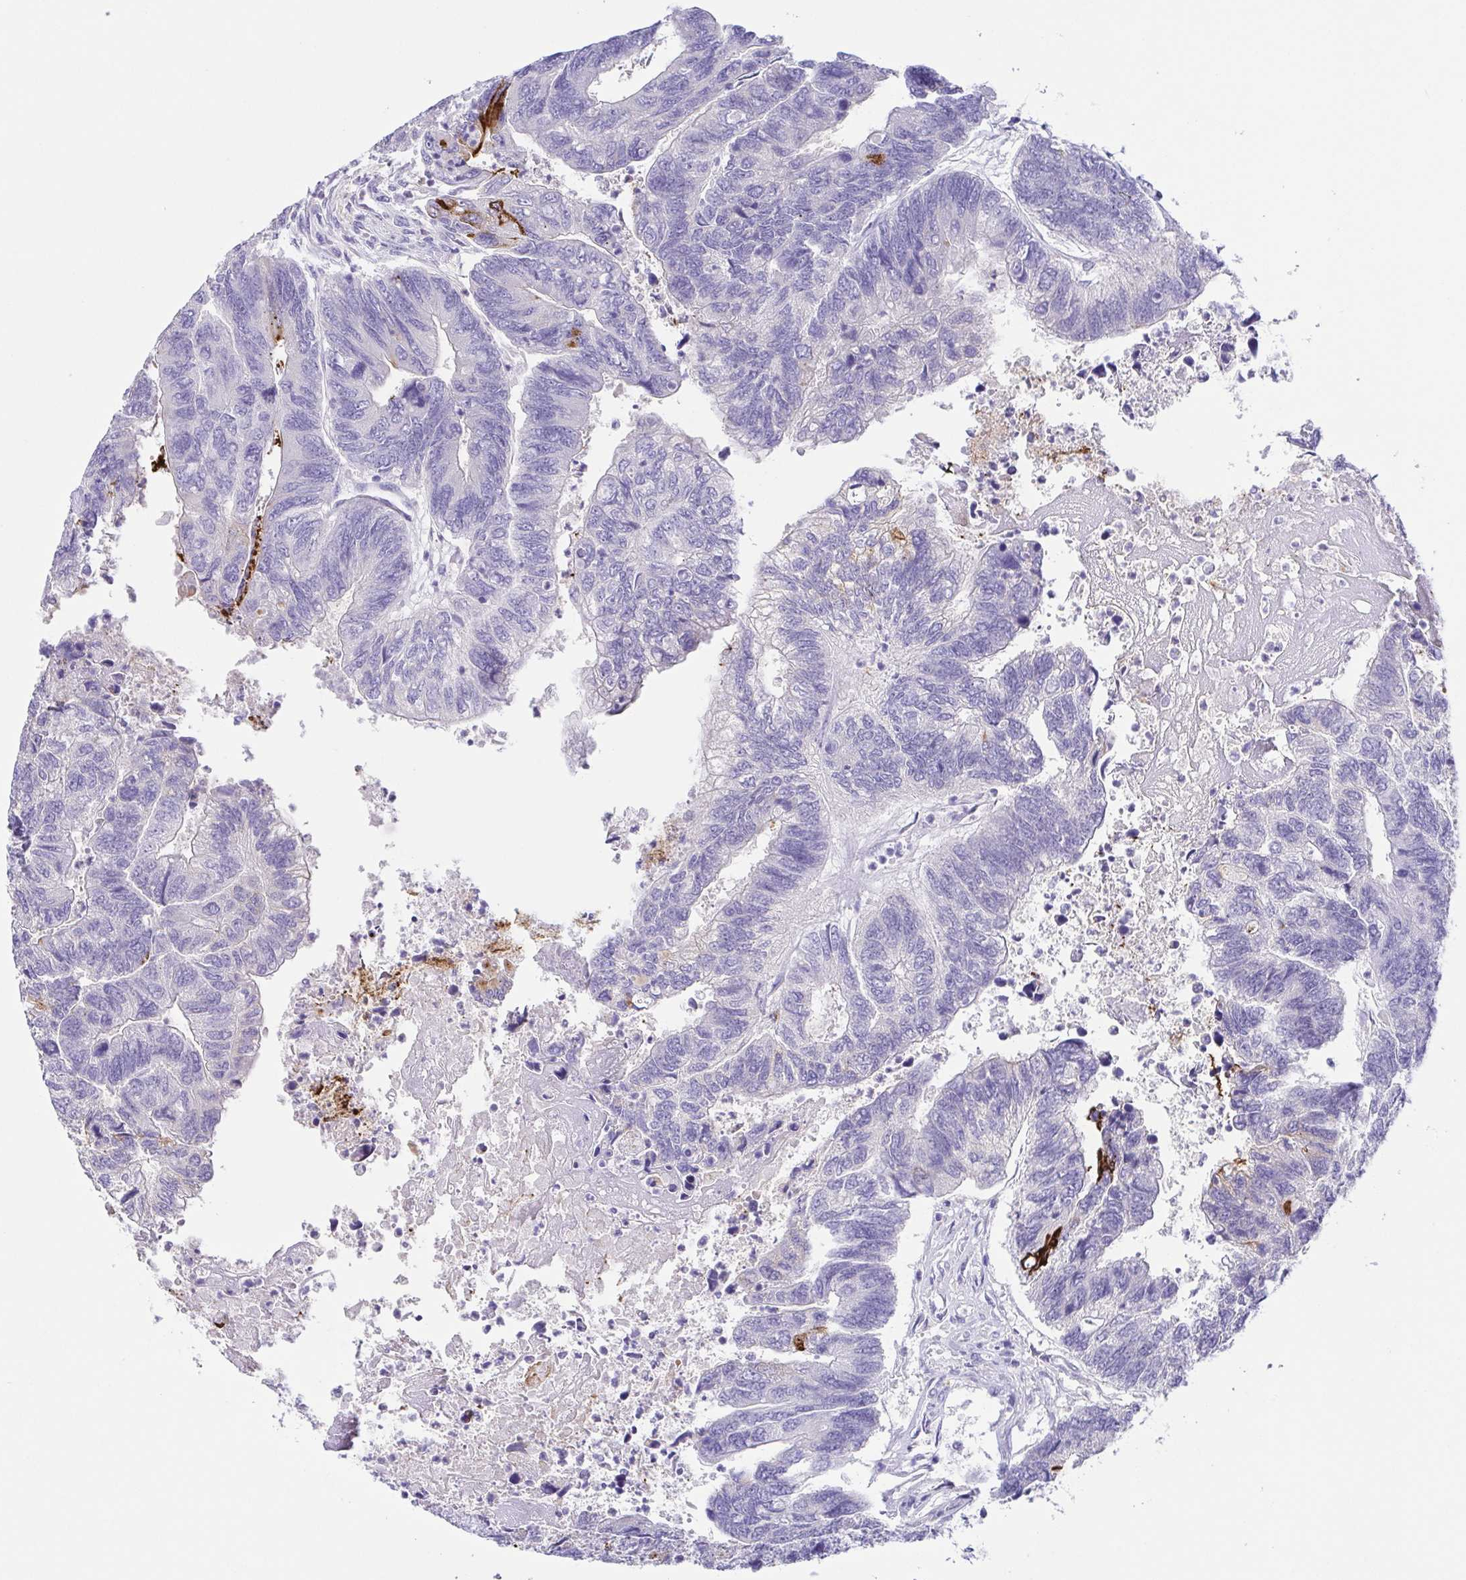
{"staining": {"intensity": "strong", "quantity": "<25%", "location": "cytoplasmic/membranous"}, "tissue": "colorectal cancer", "cell_type": "Tumor cells", "image_type": "cancer", "snomed": [{"axis": "morphology", "description": "Adenocarcinoma, NOS"}, {"axis": "topography", "description": "Colon"}], "caption": "Approximately <25% of tumor cells in colorectal cancer reveal strong cytoplasmic/membranous protein expression as visualized by brown immunohistochemical staining.", "gene": "ARPP21", "patient": {"sex": "female", "age": 67}}